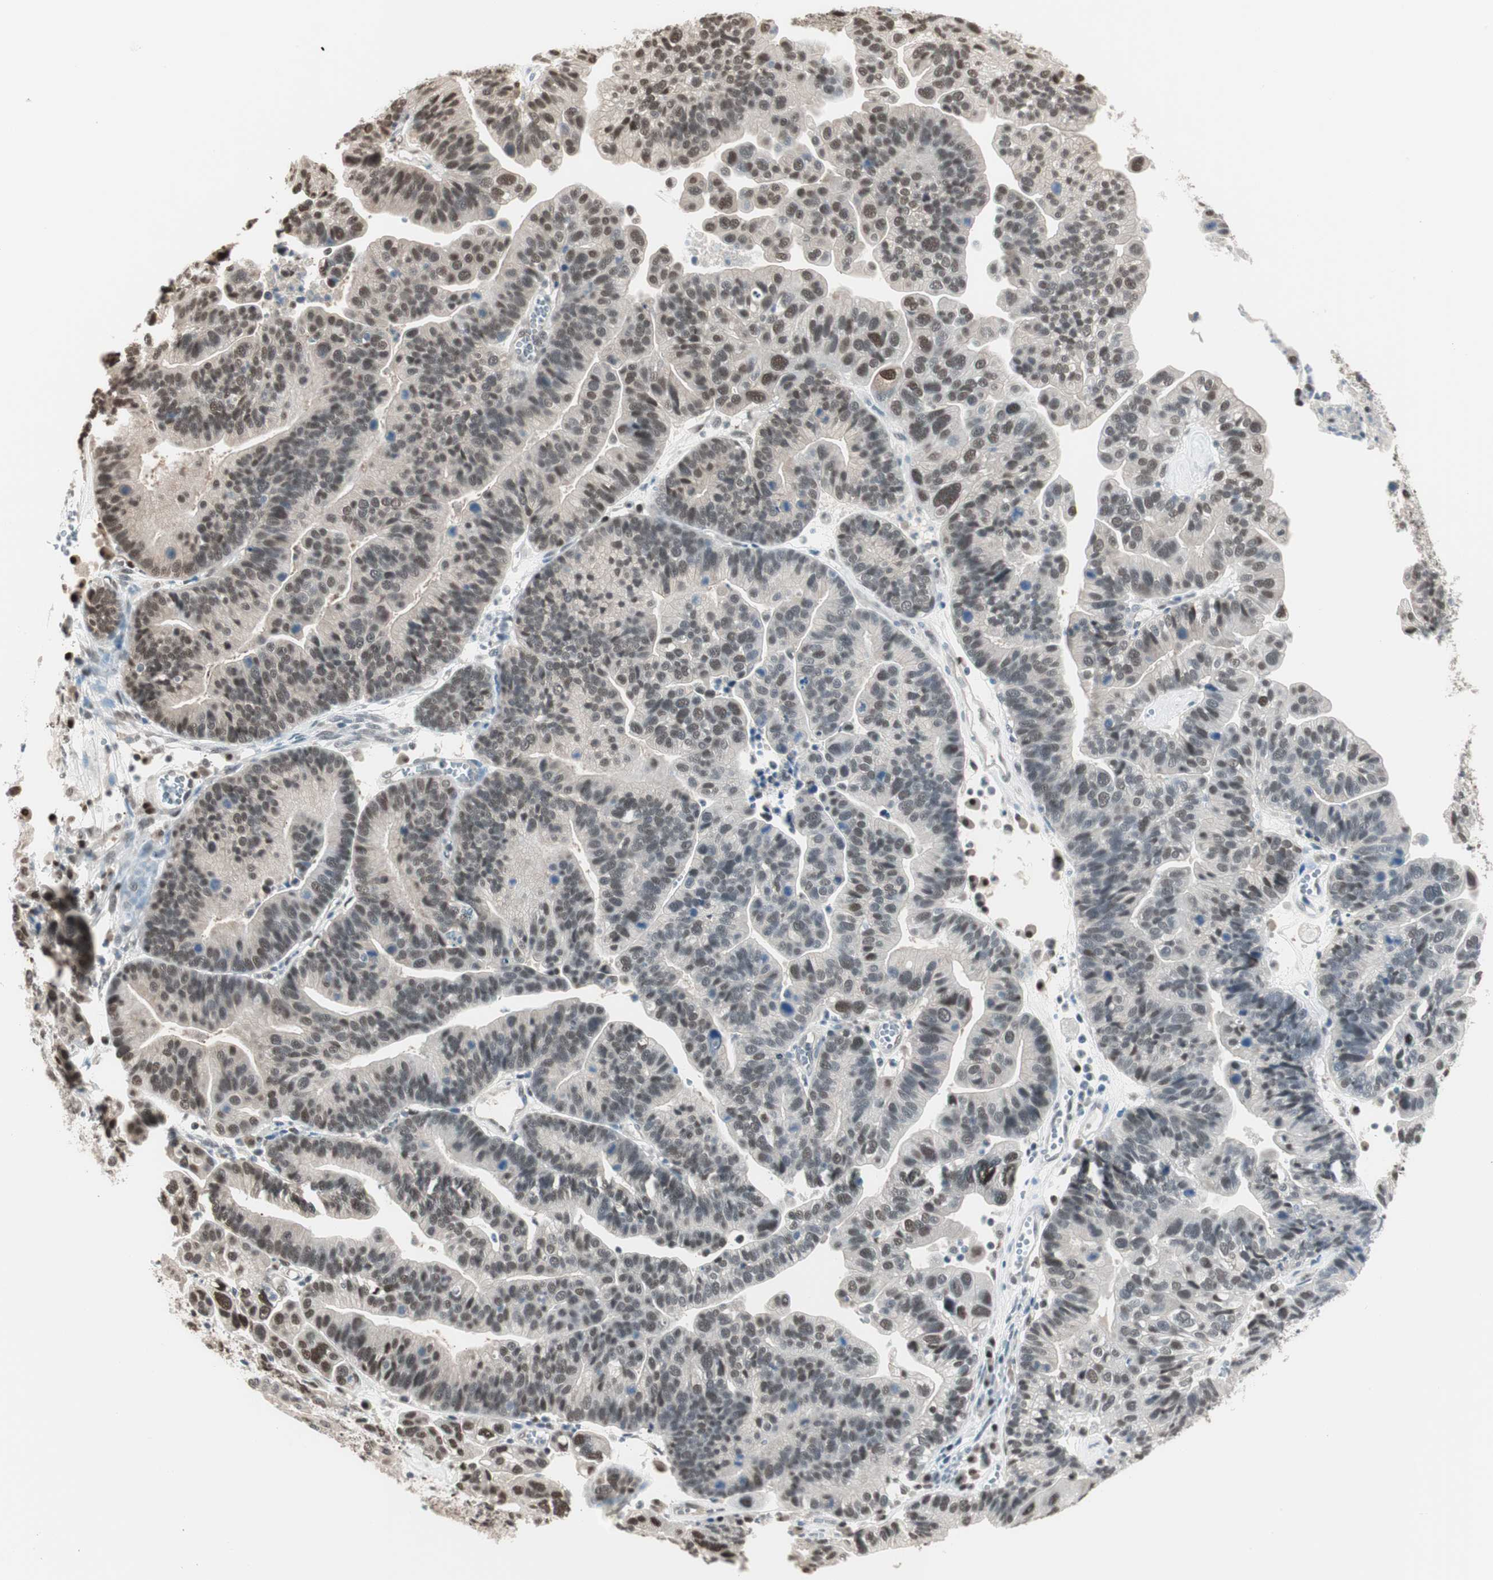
{"staining": {"intensity": "moderate", "quantity": "25%-75%", "location": "cytoplasmic/membranous,nuclear"}, "tissue": "ovarian cancer", "cell_type": "Tumor cells", "image_type": "cancer", "snomed": [{"axis": "morphology", "description": "Cystadenocarcinoma, serous, NOS"}, {"axis": "topography", "description": "Ovary"}], "caption": "Immunohistochemistry micrograph of human ovarian serous cystadenocarcinoma stained for a protein (brown), which displays medium levels of moderate cytoplasmic/membranous and nuclear staining in approximately 25%-75% of tumor cells.", "gene": "LONP2", "patient": {"sex": "female", "age": 56}}